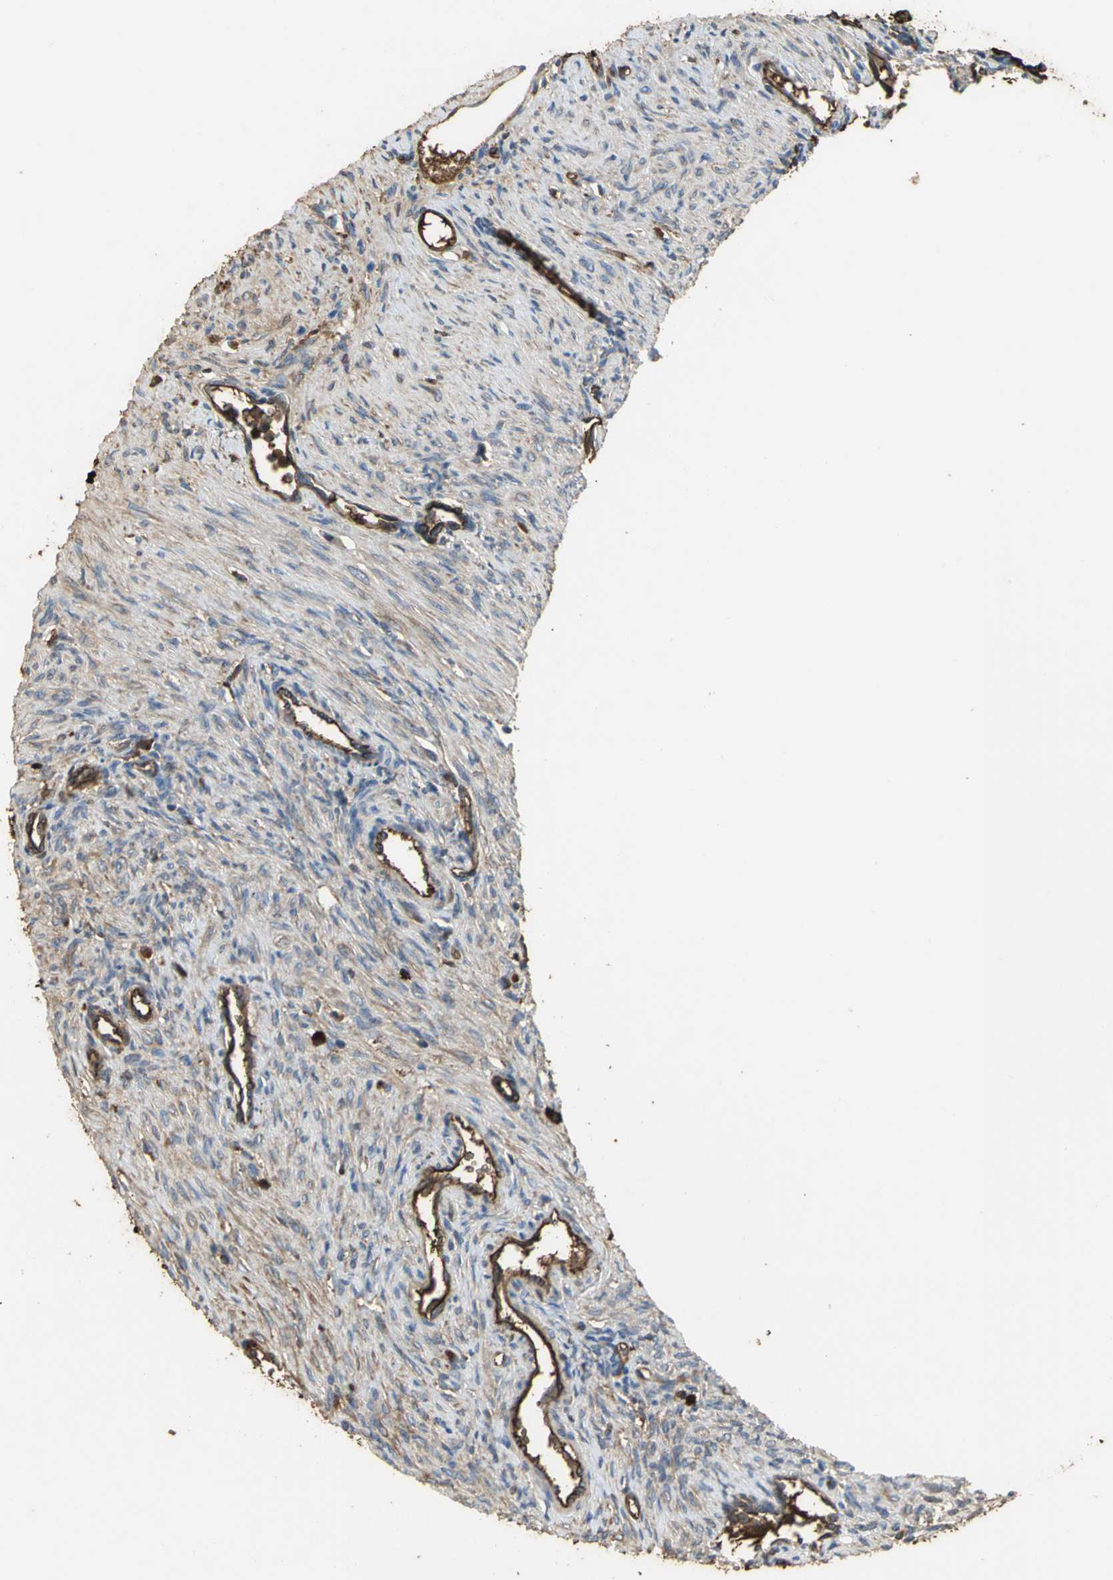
{"staining": {"intensity": "moderate", "quantity": "25%-75%", "location": "cytoplasmic/membranous"}, "tissue": "ovary", "cell_type": "Ovarian stroma cells", "image_type": "normal", "snomed": [{"axis": "morphology", "description": "Normal tissue, NOS"}, {"axis": "topography", "description": "Ovary"}], "caption": "Immunohistochemical staining of benign ovary demonstrates moderate cytoplasmic/membranous protein expression in approximately 25%-75% of ovarian stroma cells. (brown staining indicates protein expression, while blue staining denotes nuclei).", "gene": "TREM1", "patient": {"sex": "female", "age": 33}}